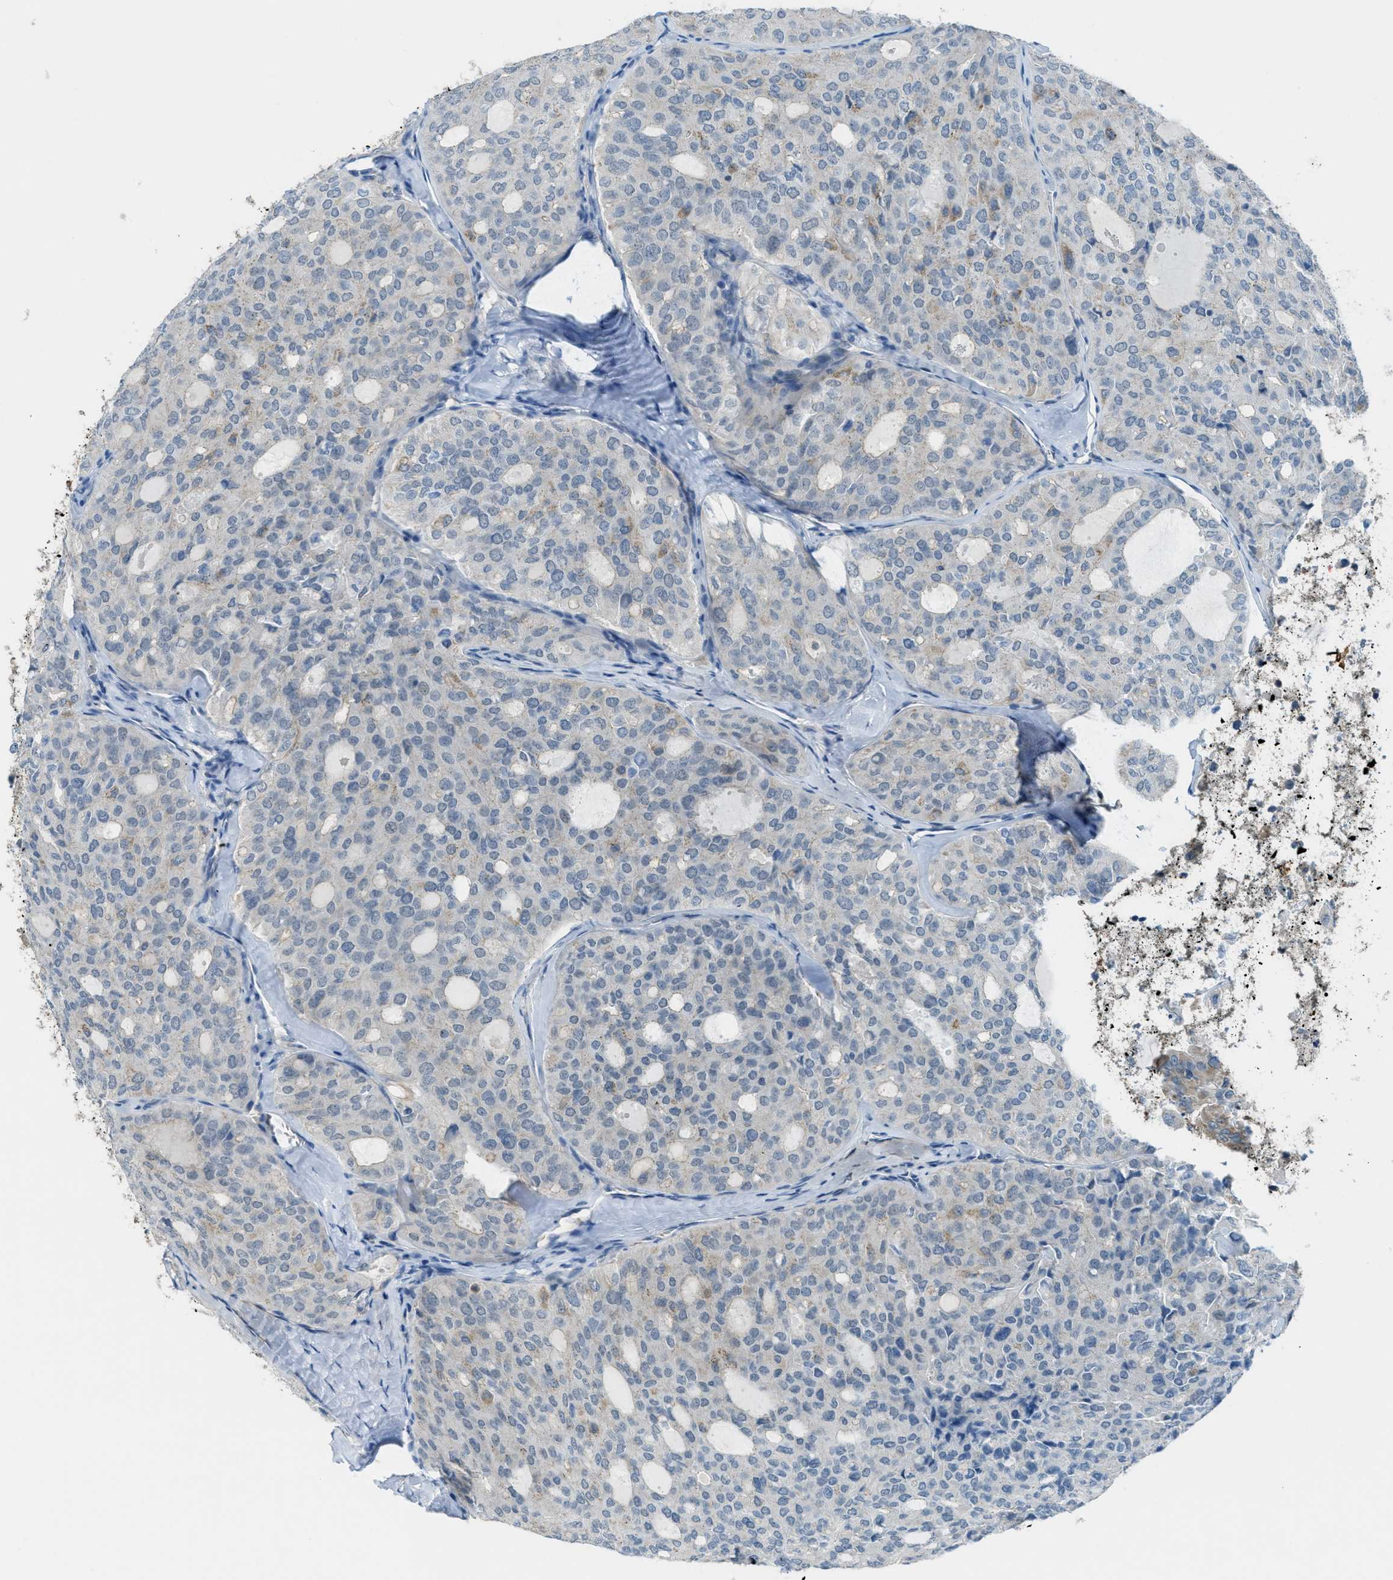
{"staining": {"intensity": "weak", "quantity": "<25%", "location": "cytoplasmic/membranous"}, "tissue": "thyroid cancer", "cell_type": "Tumor cells", "image_type": "cancer", "snomed": [{"axis": "morphology", "description": "Follicular adenoma carcinoma, NOS"}, {"axis": "topography", "description": "Thyroid gland"}], "caption": "High magnification brightfield microscopy of follicular adenoma carcinoma (thyroid) stained with DAB (3,3'-diaminobenzidine) (brown) and counterstained with hematoxylin (blue): tumor cells show no significant staining.", "gene": "CDON", "patient": {"sex": "male", "age": 75}}